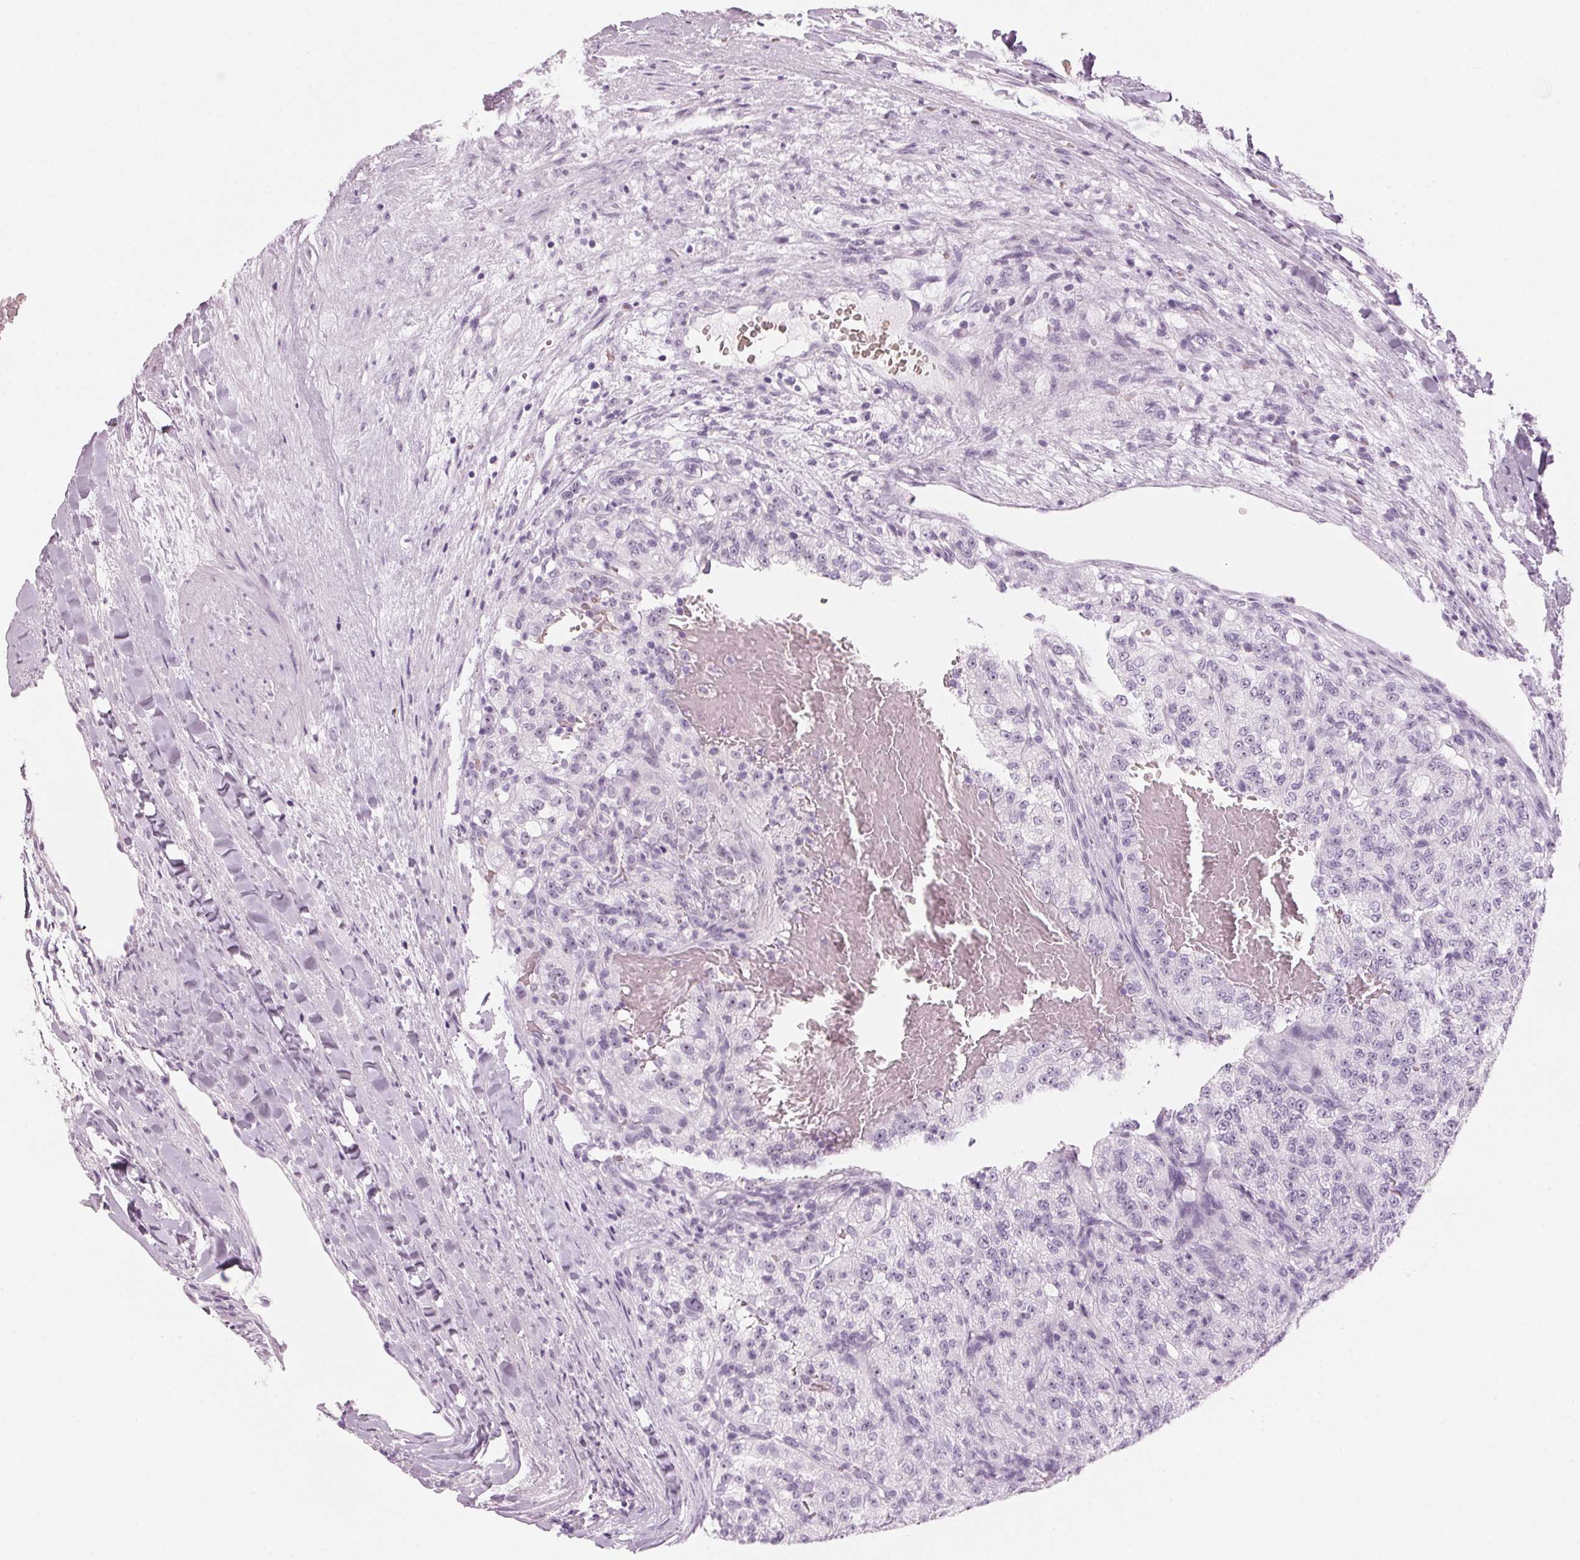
{"staining": {"intensity": "negative", "quantity": "none", "location": "none"}, "tissue": "renal cancer", "cell_type": "Tumor cells", "image_type": "cancer", "snomed": [{"axis": "morphology", "description": "Adenocarcinoma, NOS"}, {"axis": "topography", "description": "Kidney"}], "caption": "High power microscopy image of an IHC photomicrograph of renal adenocarcinoma, revealing no significant expression in tumor cells.", "gene": "DNTTIP2", "patient": {"sex": "female", "age": 63}}